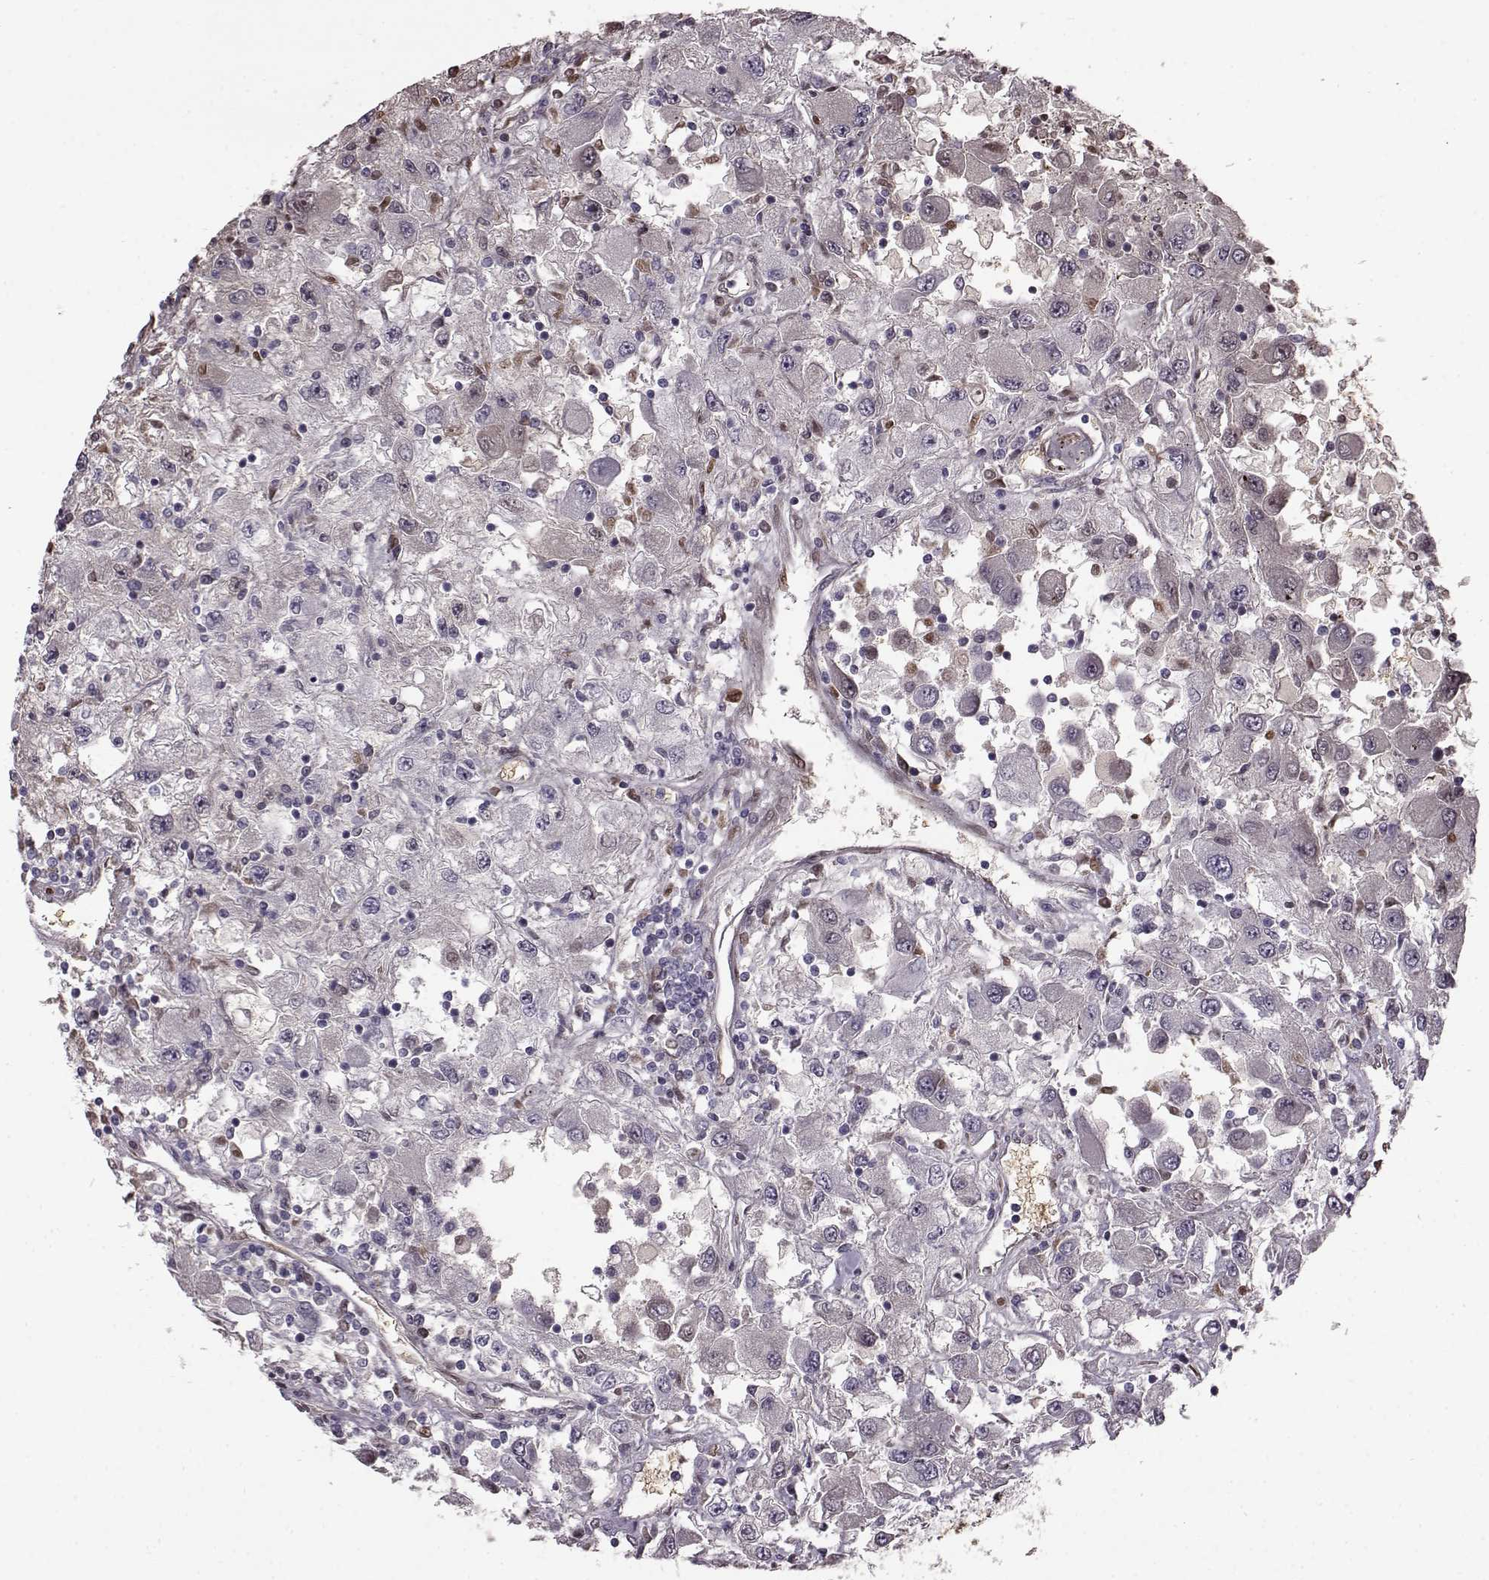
{"staining": {"intensity": "negative", "quantity": "none", "location": "none"}, "tissue": "renal cancer", "cell_type": "Tumor cells", "image_type": "cancer", "snomed": [{"axis": "morphology", "description": "Adenocarcinoma, NOS"}, {"axis": "topography", "description": "Kidney"}], "caption": "Immunohistochemistry (IHC) photomicrograph of human adenocarcinoma (renal) stained for a protein (brown), which exhibits no positivity in tumor cells.", "gene": "PROP1", "patient": {"sex": "female", "age": 67}}